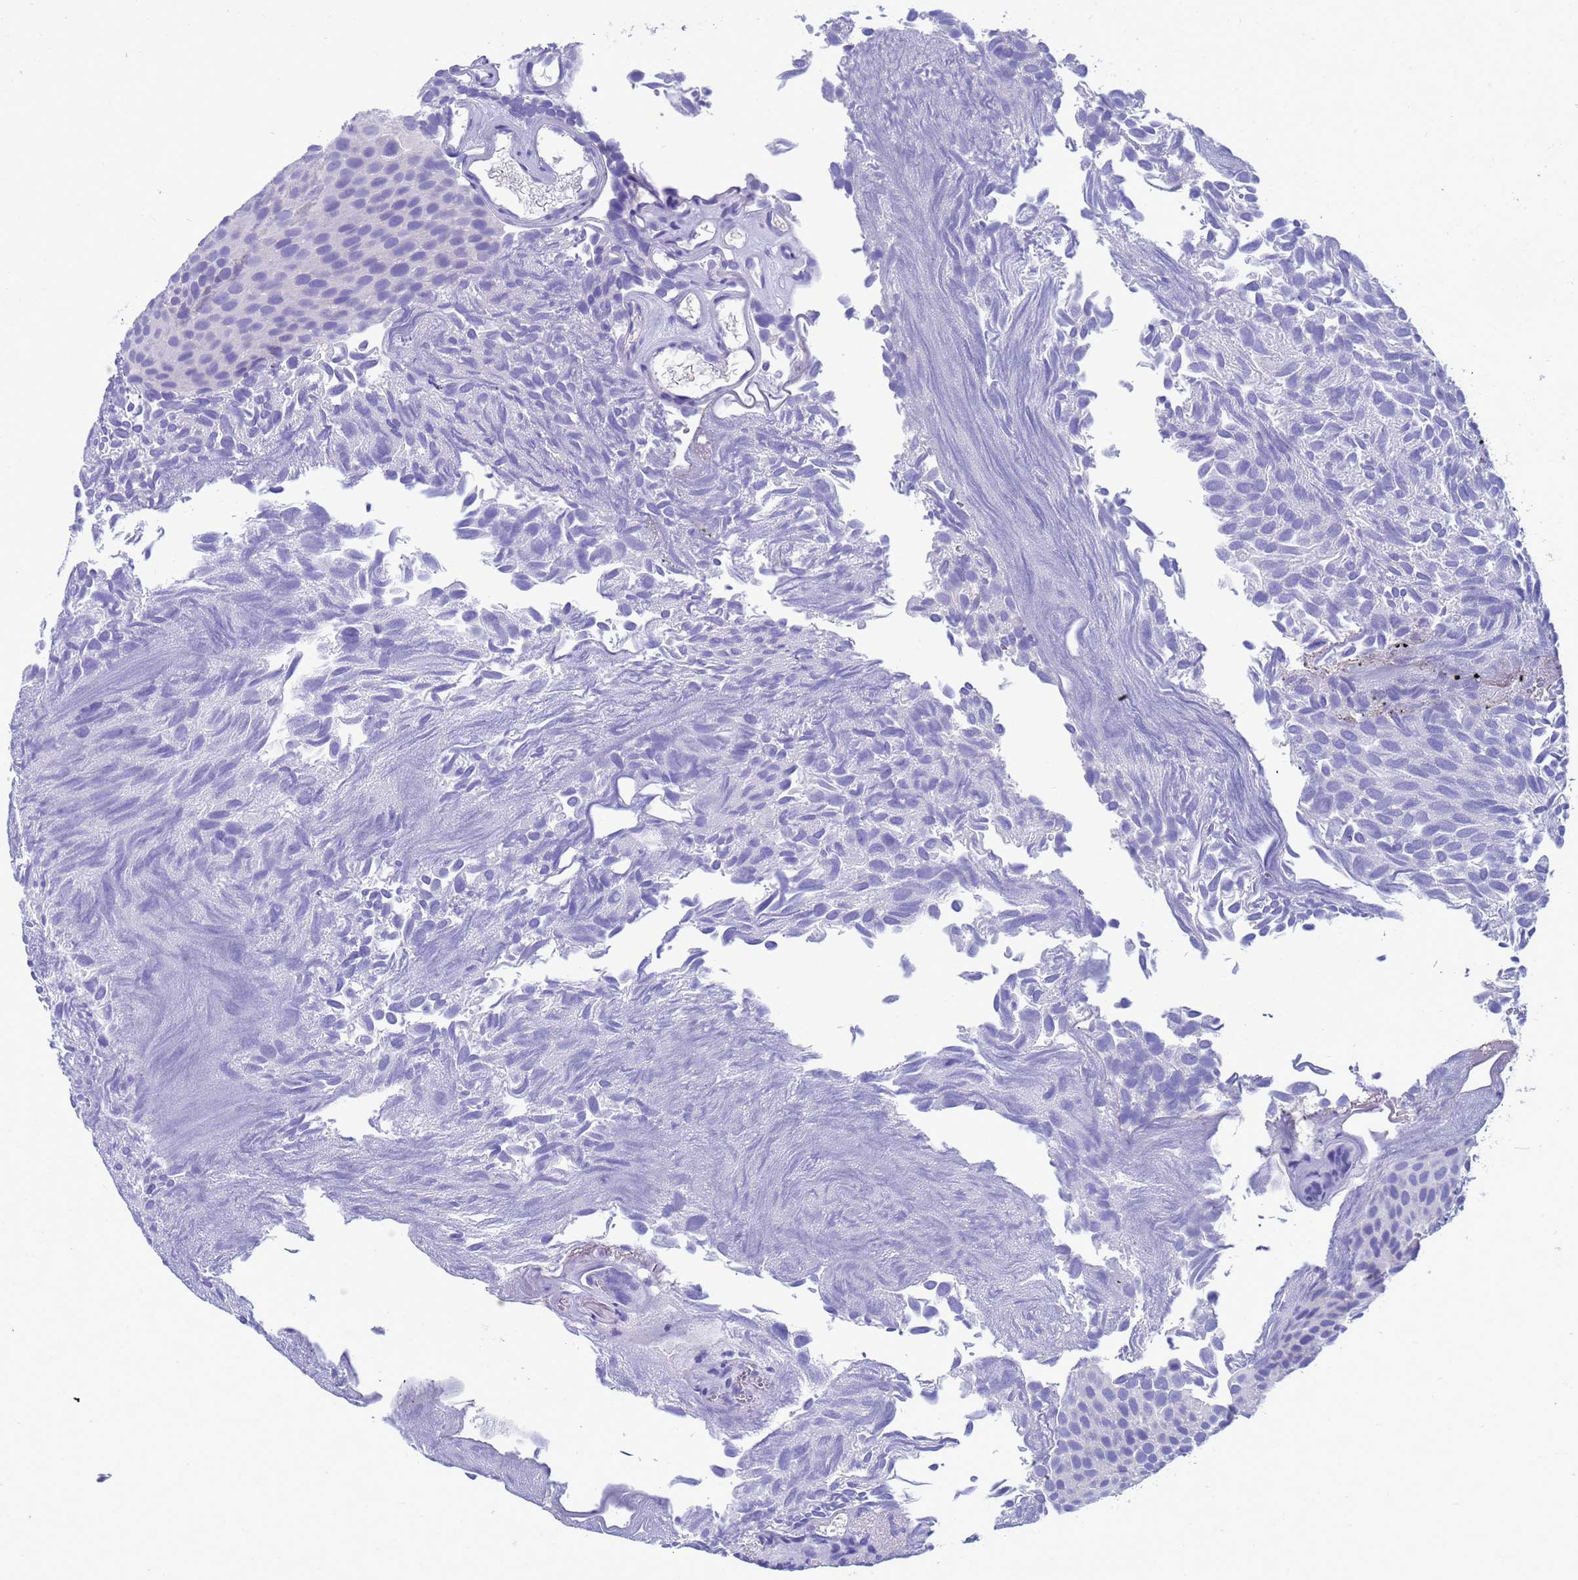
{"staining": {"intensity": "negative", "quantity": "none", "location": "none"}, "tissue": "urothelial cancer", "cell_type": "Tumor cells", "image_type": "cancer", "snomed": [{"axis": "morphology", "description": "Urothelial carcinoma, Low grade"}, {"axis": "topography", "description": "Urinary bladder"}], "caption": "Immunohistochemistry of human urothelial cancer exhibits no staining in tumor cells. The staining is performed using DAB (3,3'-diaminobenzidine) brown chromogen with nuclei counter-stained in using hematoxylin.", "gene": "SYCN", "patient": {"sex": "male", "age": 89}}